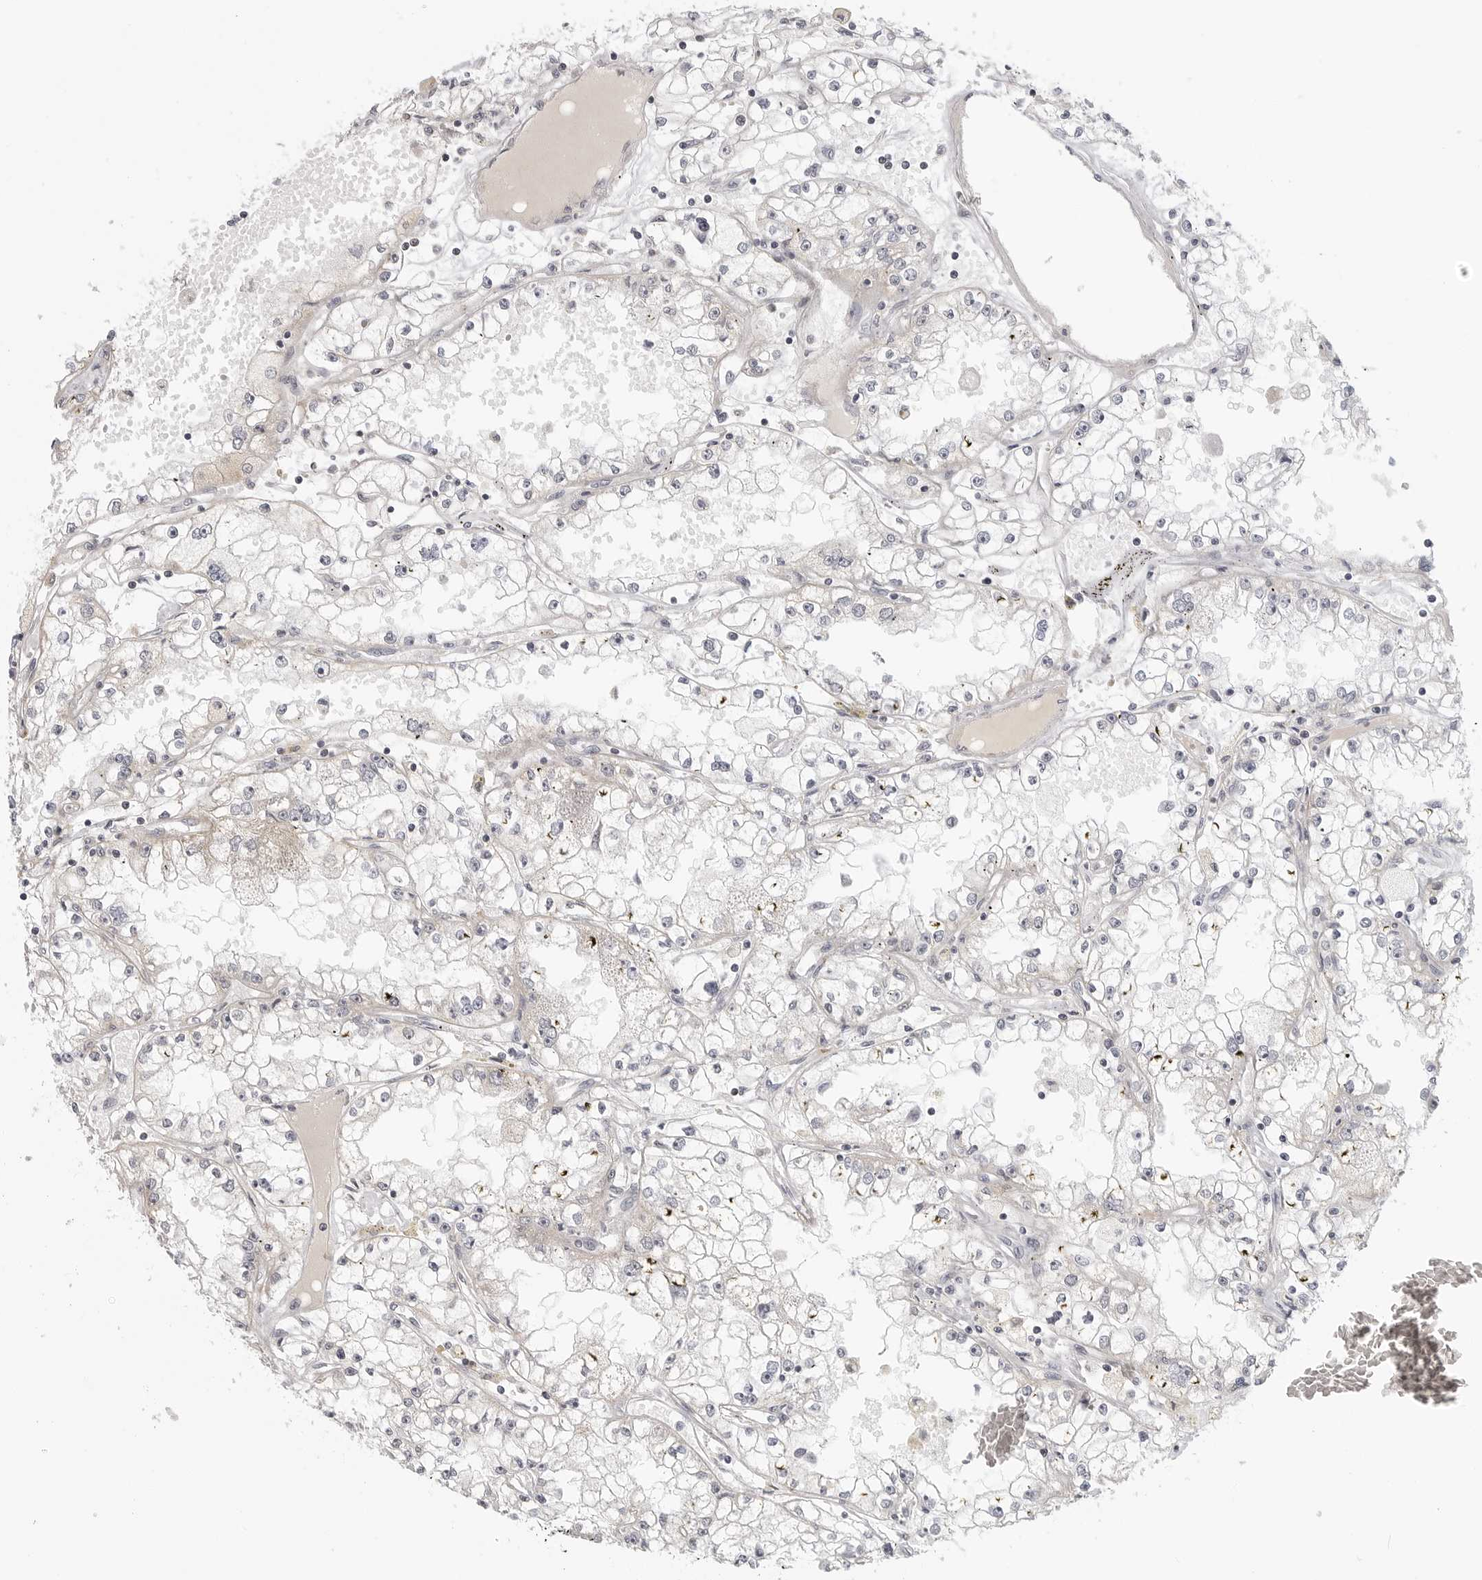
{"staining": {"intensity": "negative", "quantity": "none", "location": "none"}, "tissue": "renal cancer", "cell_type": "Tumor cells", "image_type": "cancer", "snomed": [{"axis": "morphology", "description": "Adenocarcinoma, NOS"}, {"axis": "topography", "description": "Kidney"}], "caption": "The micrograph exhibits no significant positivity in tumor cells of renal cancer (adenocarcinoma).", "gene": "MAP7D1", "patient": {"sex": "male", "age": 56}}